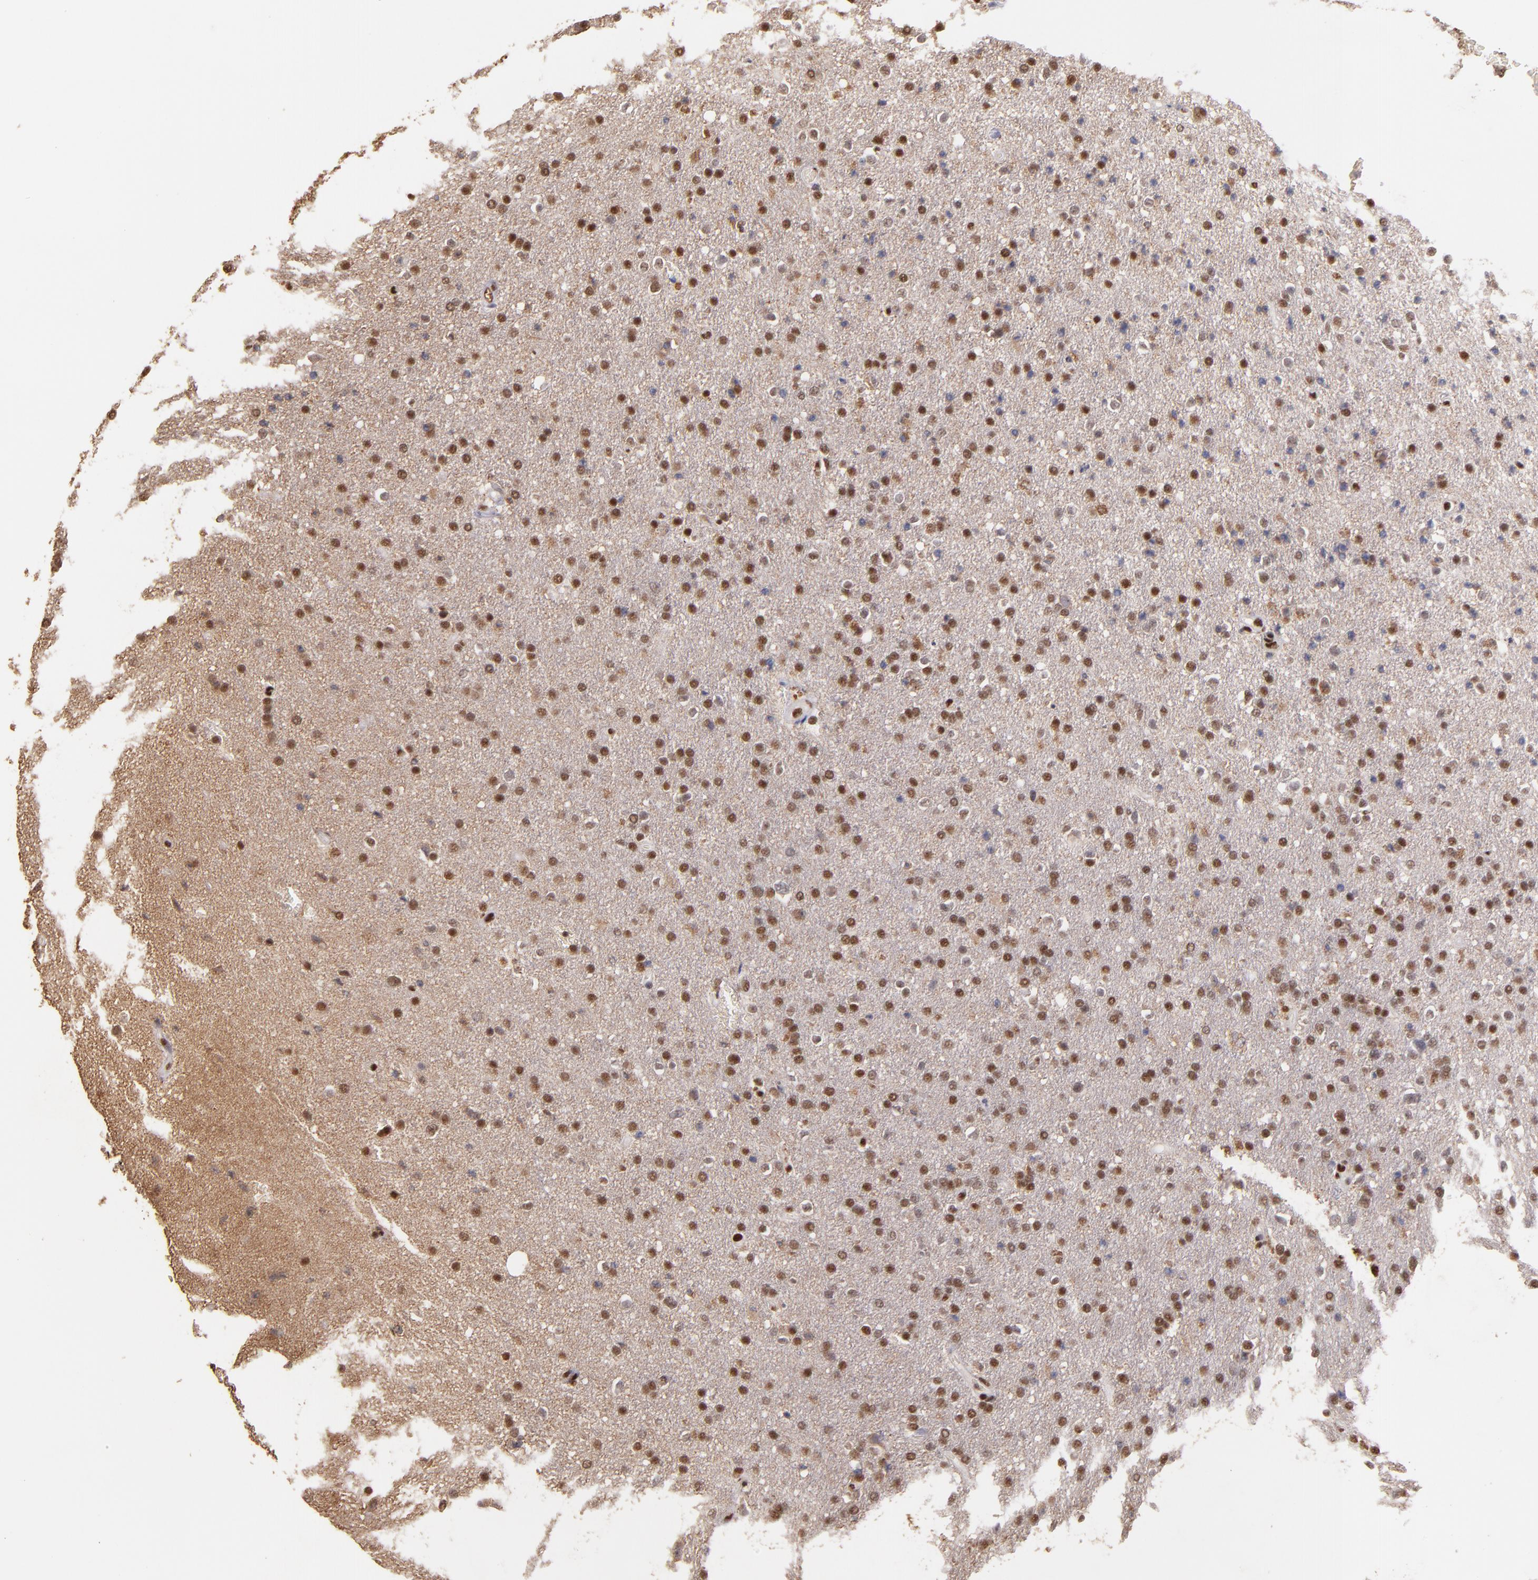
{"staining": {"intensity": "weak", "quantity": ">75%", "location": "nuclear"}, "tissue": "glioma", "cell_type": "Tumor cells", "image_type": "cancer", "snomed": [{"axis": "morphology", "description": "Glioma, malignant, High grade"}, {"axis": "topography", "description": "Brain"}], "caption": "Malignant glioma (high-grade) tissue displays weak nuclear expression in about >75% of tumor cells, visualized by immunohistochemistry. Nuclei are stained in blue.", "gene": "SP1", "patient": {"sex": "male", "age": 33}}